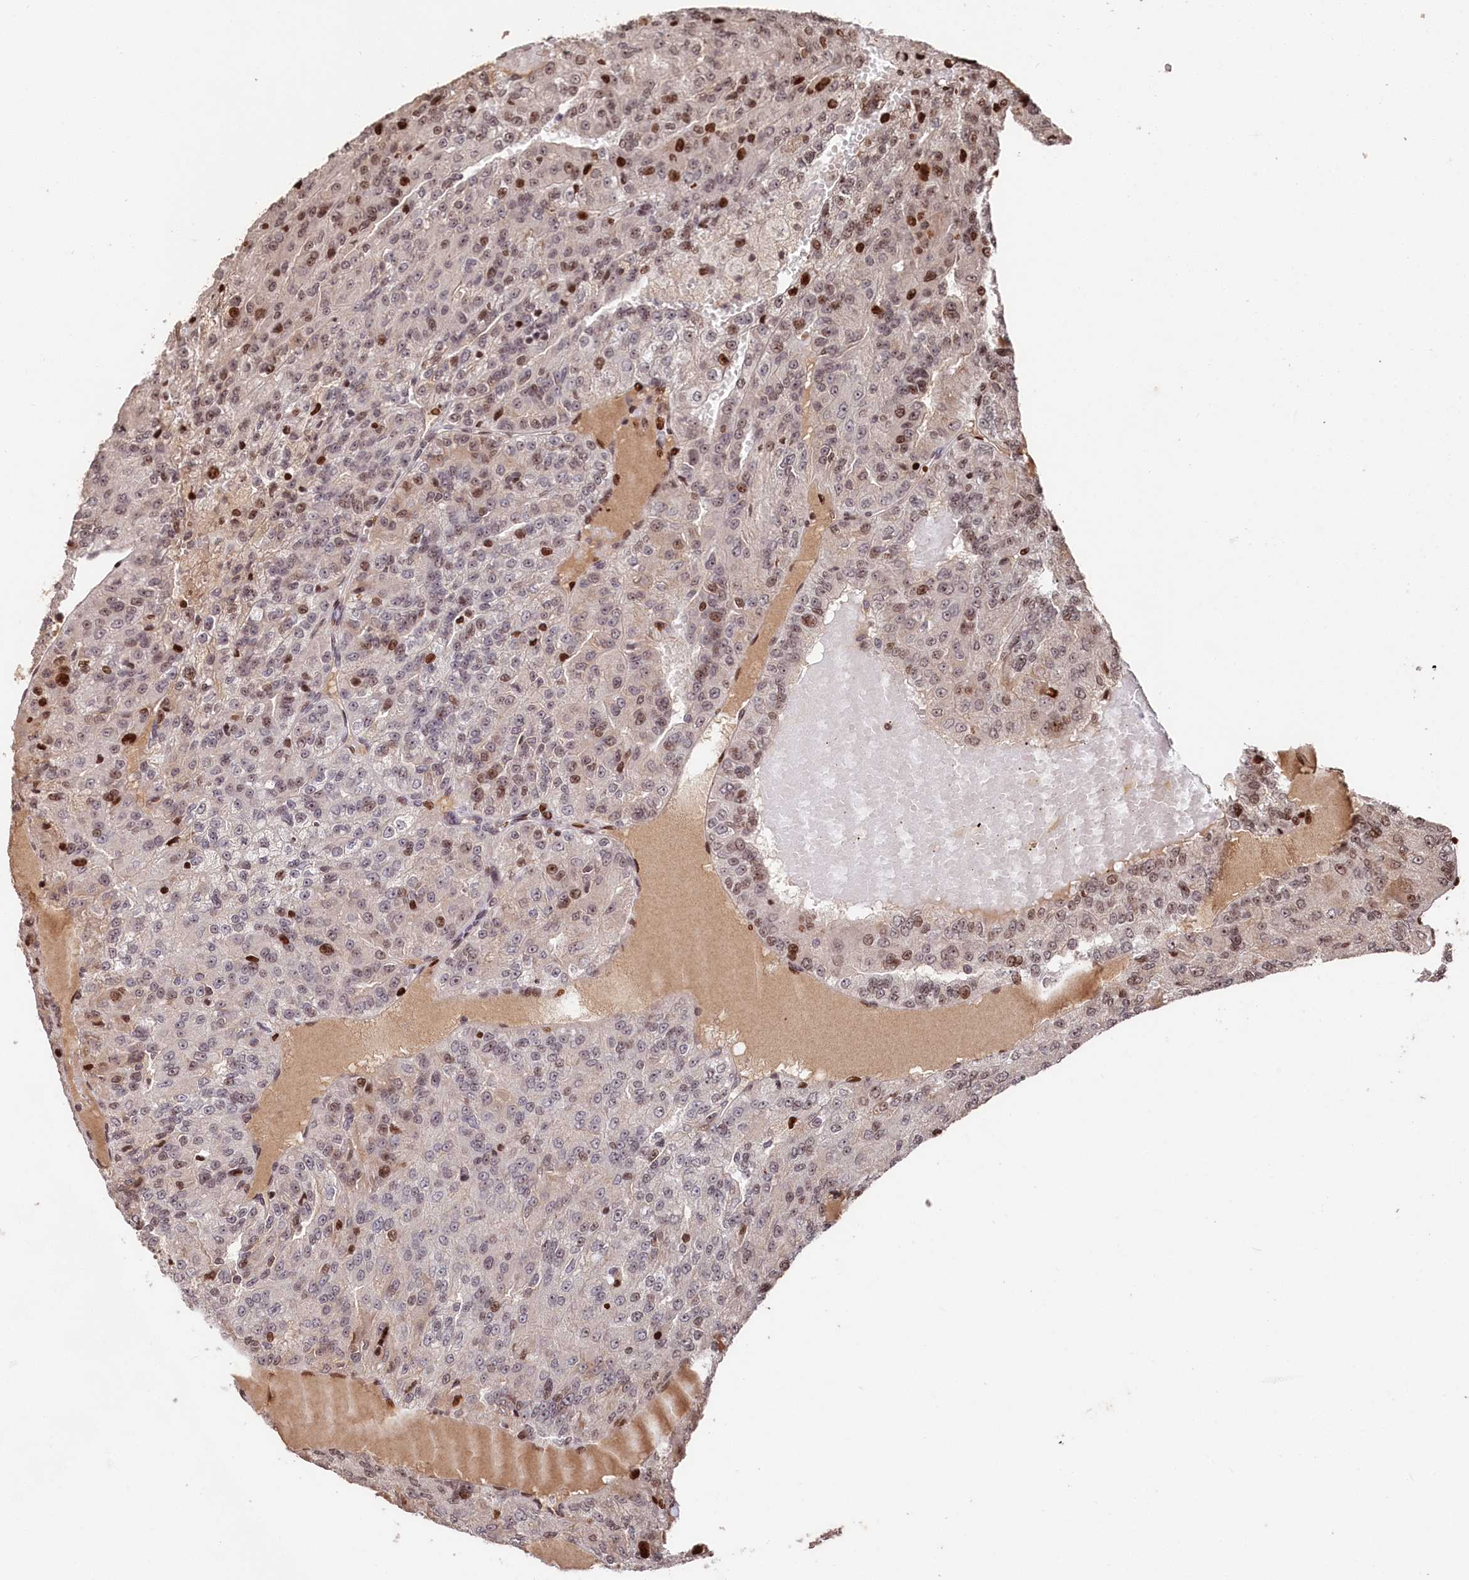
{"staining": {"intensity": "moderate", "quantity": "<25%", "location": "nuclear"}, "tissue": "renal cancer", "cell_type": "Tumor cells", "image_type": "cancer", "snomed": [{"axis": "morphology", "description": "Adenocarcinoma, NOS"}, {"axis": "topography", "description": "Kidney"}], "caption": "This photomicrograph reveals renal adenocarcinoma stained with IHC to label a protein in brown. The nuclear of tumor cells show moderate positivity for the protein. Nuclei are counter-stained blue.", "gene": "MCF2L2", "patient": {"sex": "female", "age": 63}}